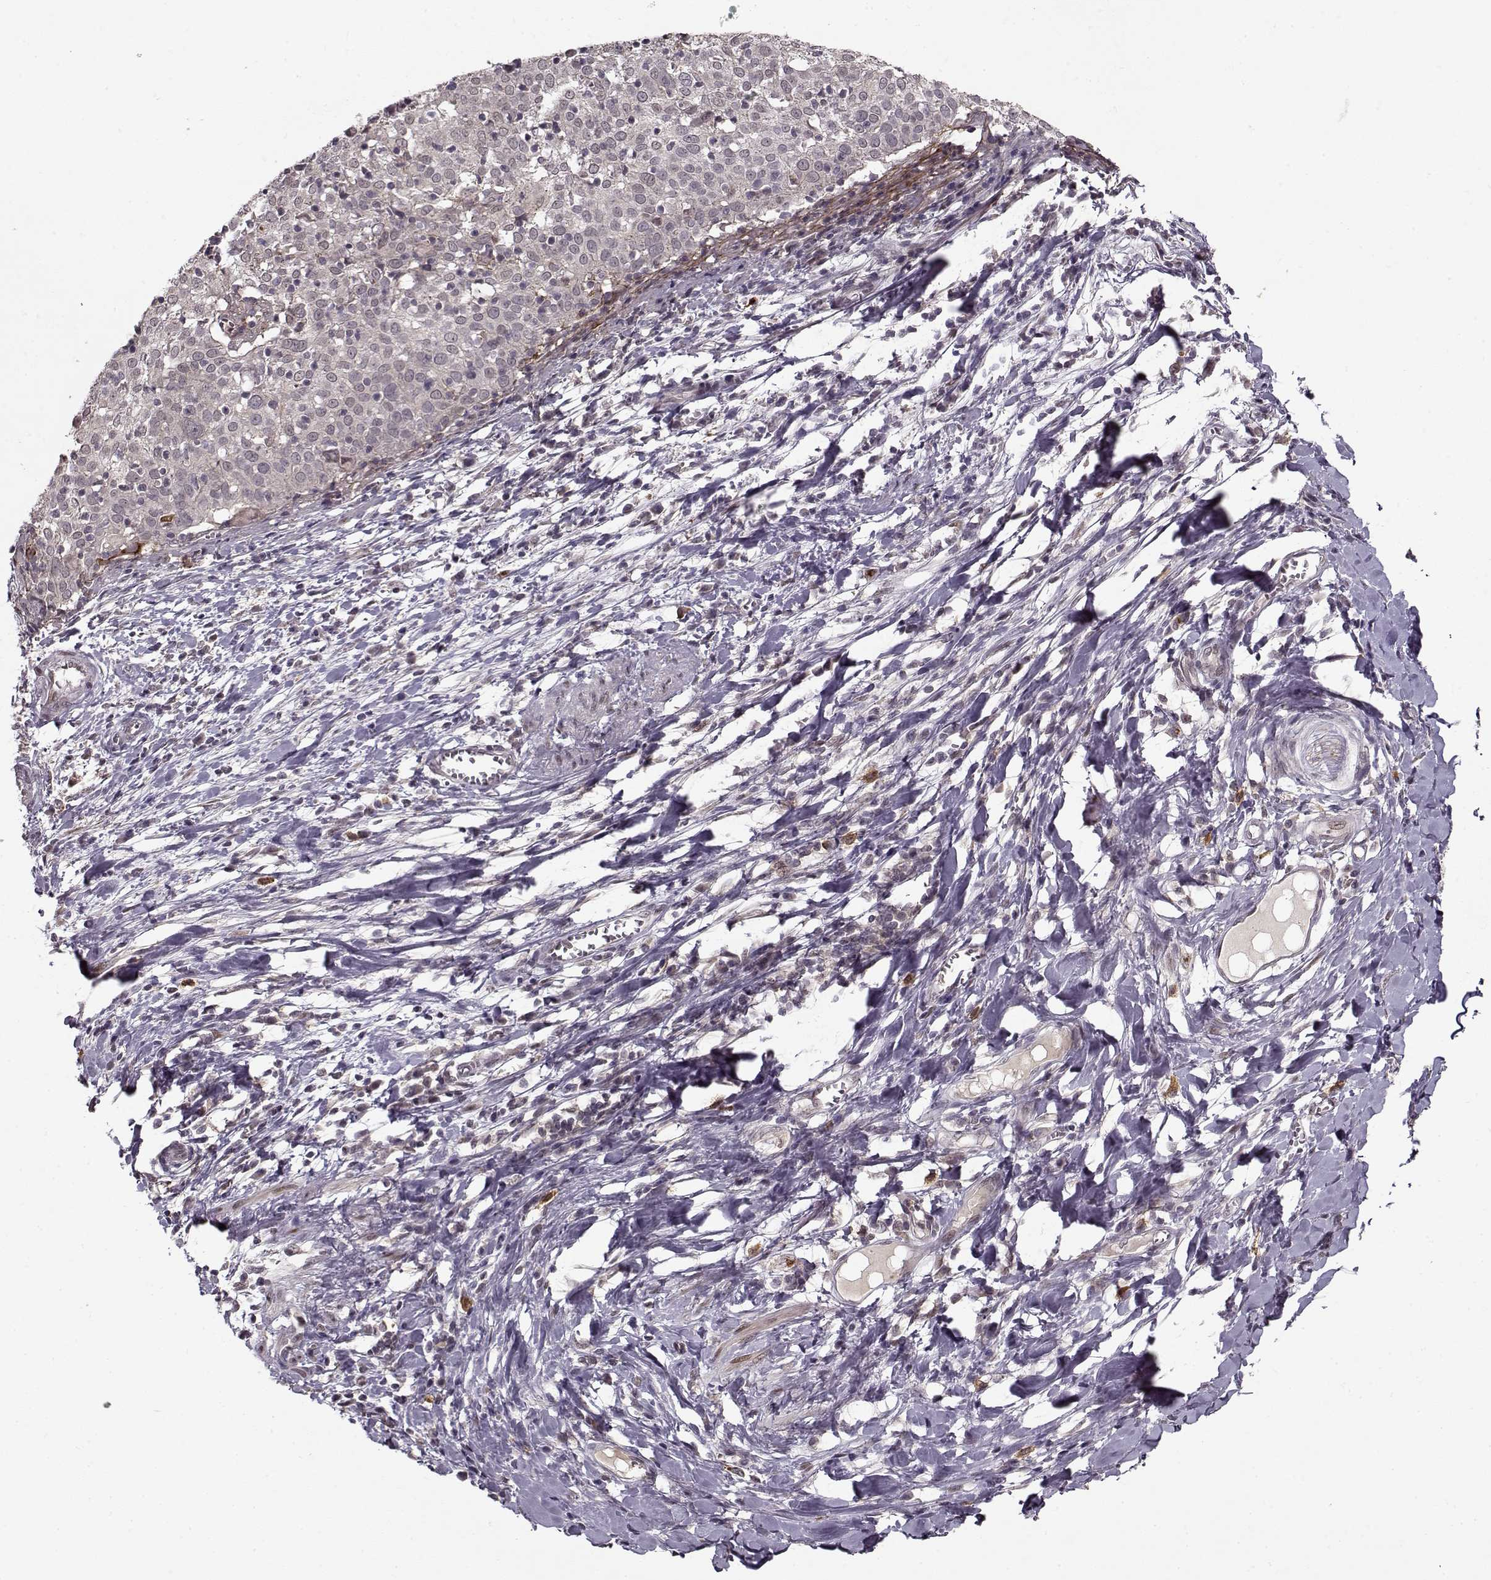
{"staining": {"intensity": "strong", "quantity": "<25%", "location": "cytoplasmic/membranous"}, "tissue": "cervical cancer", "cell_type": "Tumor cells", "image_type": "cancer", "snomed": [{"axis": "morphology", "description": "Squamous cell carcinoma, NOS"}, {"axis": "topography", "description": "Cervix"}], "caption": "This histopathology image reveals IHC staining of human cervical cancer, with medium strong cytoplasmic/membranous expression in approximately <25% of tumor cells.", "gene": "DENND4B", "patient": {"sex": "female", "age": 39}}